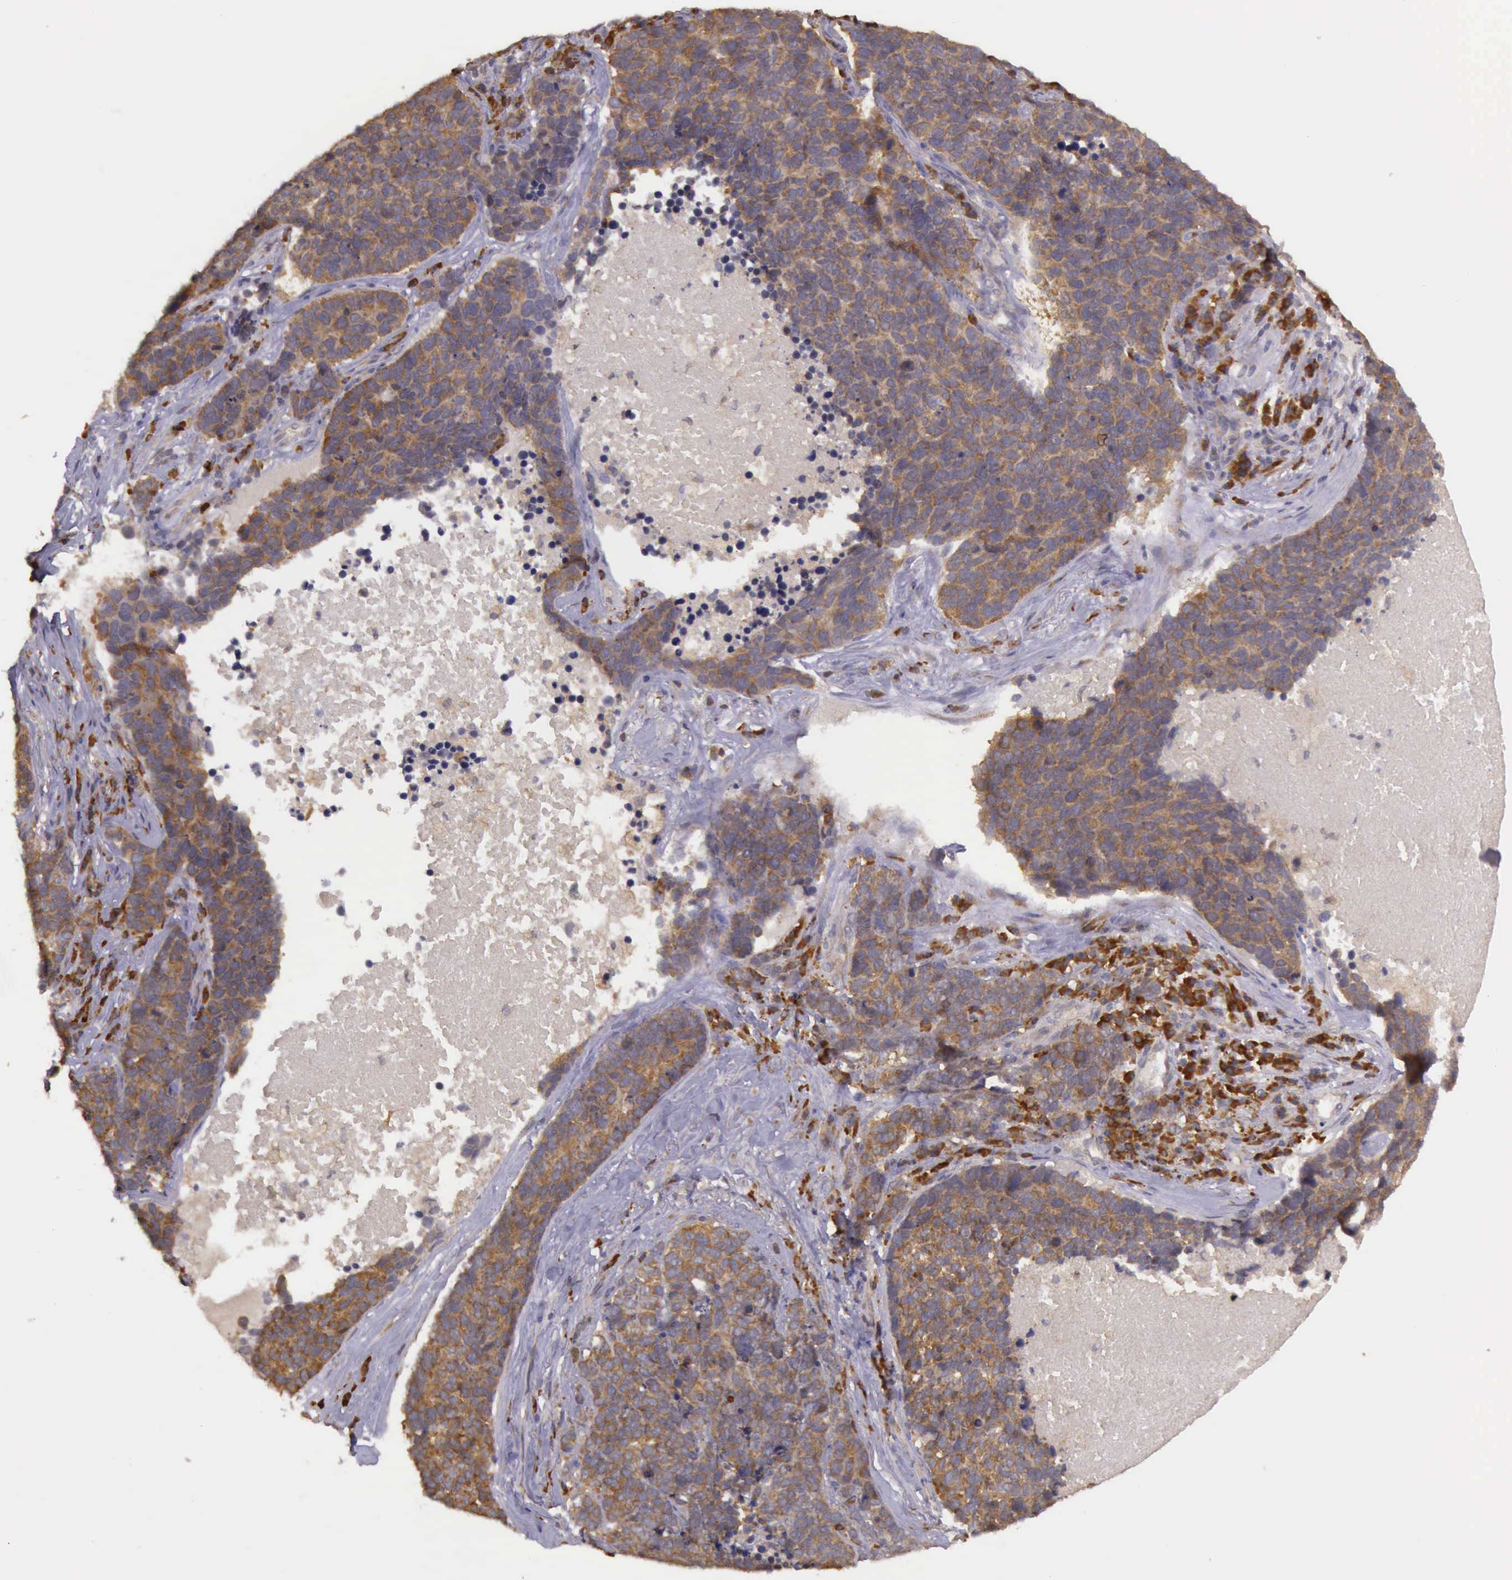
{"staining": {"intensity": "strong", "quantity": ">75%", "location": "cytoplasmic/membranous"}, "tissue": "lung cancer", "cell_type": "Tumor cells", "image_type": "cancer", "snomed": [{"axis": "morphology", "description": "Neoplasm, malignant, NOS"}, {"axis": "topography", "description": "Lung"}], "caption": "A histopathology image showing strong cytoplasmic/membranous staining in approximately >75% of tumor cells in lung cancer (malignant neoplasm), as visualized by brown immunohistochemical staining.", "gene": "EIF5", "patient": {"sex": "female", "age": 75}}